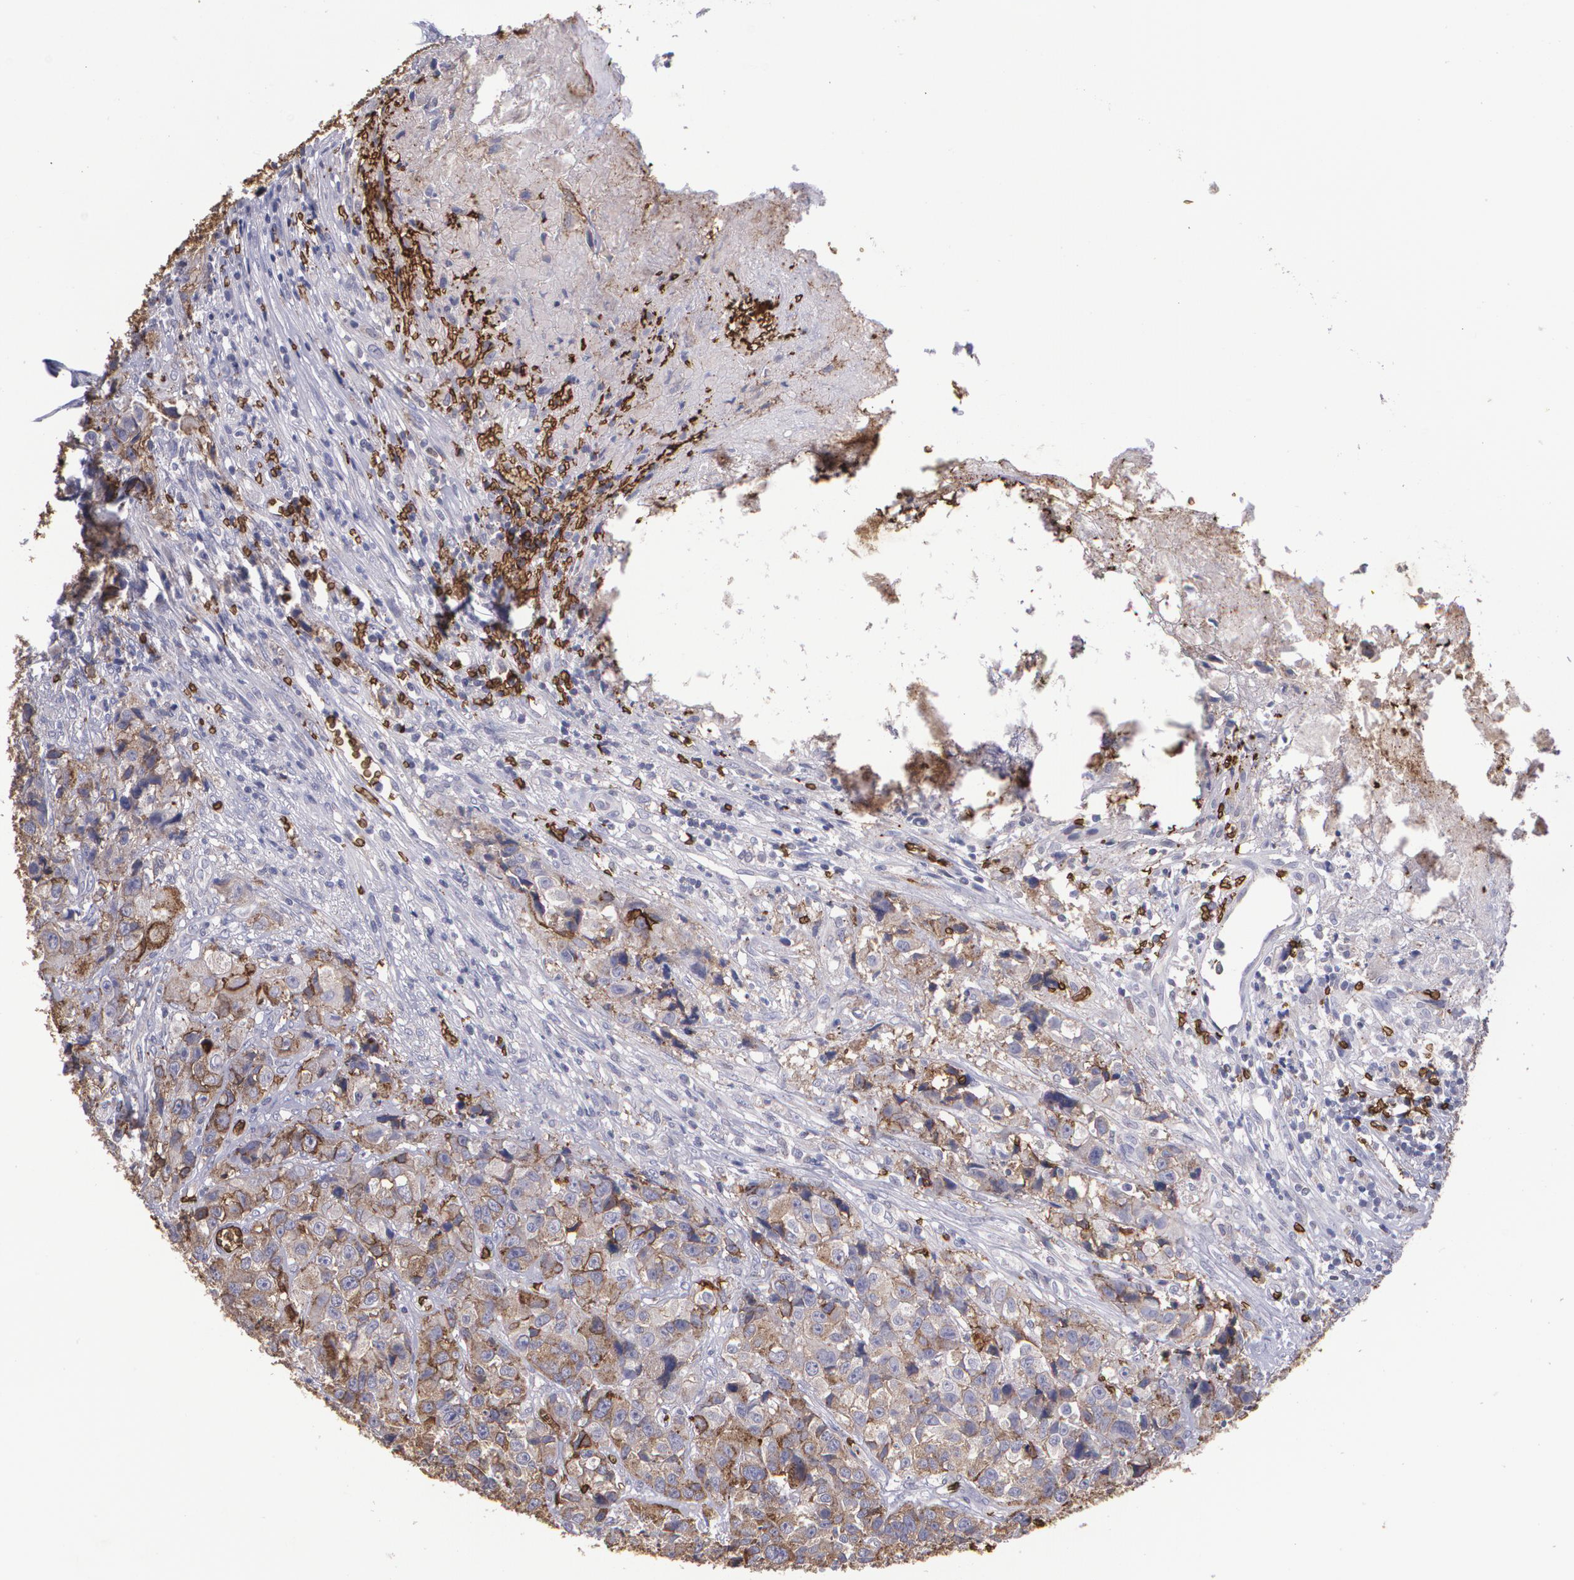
{"staining": {"intensity": "strong", "quantity": ">75%", "location": "cytoplasmic/membranous"}, "tissue": "urothelial cancer", "cell_type": "Tumor cells", "image_type": "cancer", "snomed": [{"axis": "morphology", "description": "Urothelial carcinoma, High grade"}, {"axis": "topography", "description": "Urinary bladder"}], "caption": "This image shows IHC staining of human urothelial cancer, with high strong cytoplasmic/membranous positivity in about >75% of tumor cells.", "gene": "SLC2A1", "patient": {"sex": "female", "age": 81}}